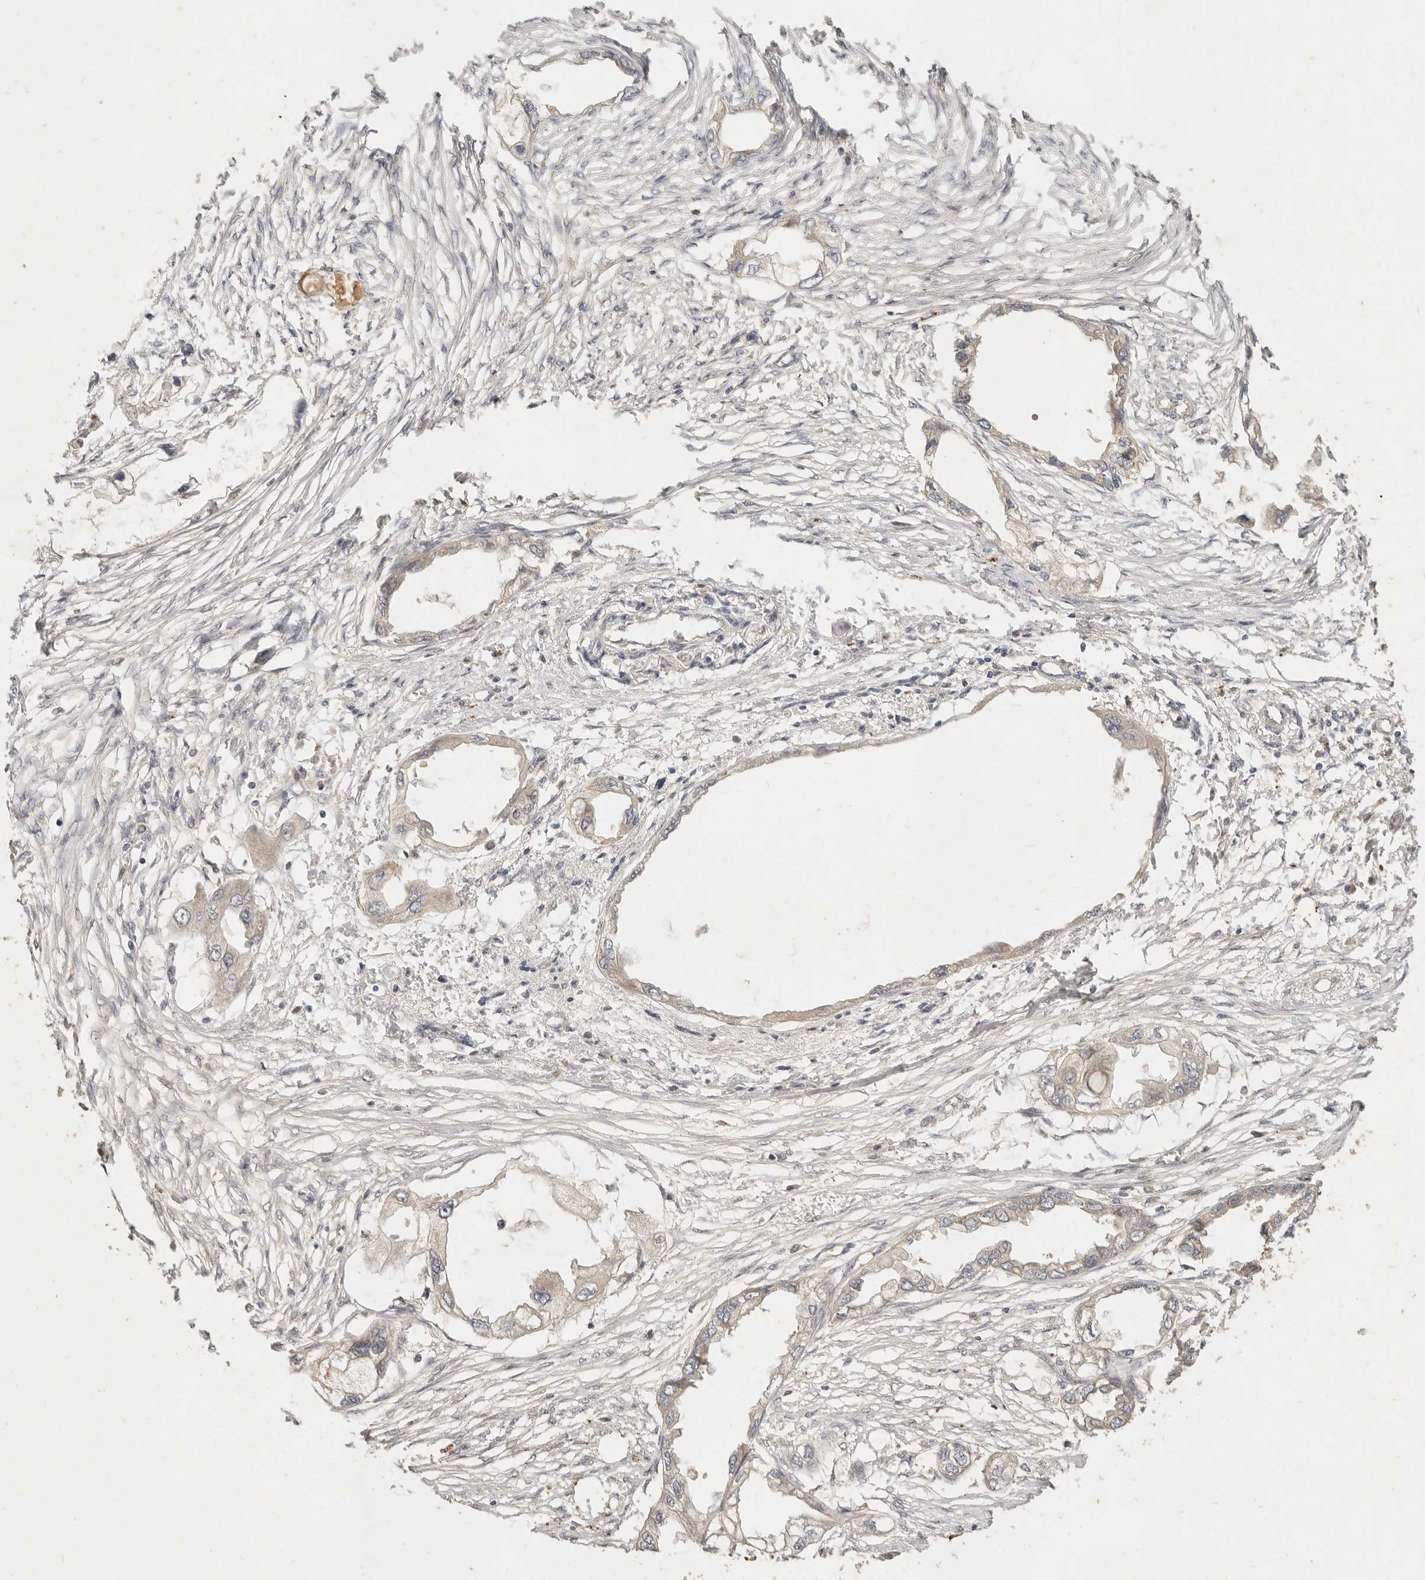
{"staining": {"intensity": "negative", "quantity": "none", "location": "none"}, "tissue": "endometrial cancer", "cell_type": "Tumor cells", "image_type": "cancer", "snomed": [{"axis": "morphology", "description": "Adenocarcinoma, NOS"}, {"axis": "morphology", "description": "Adenocarcinoma, metastatic, NOS"}, {"axis": "topography", "description": "Adipose tissue"}, {"axis": "topography", "description": "Endometrium"}], "caption": "A high-resolution photomicrograph shows immunohistochemistry (IHC) staining of adenocarcinoma (endometrial), which reveals no significant staining in tumor cells. (DAB immunohistochemistry with hematoxylin counter stain).", "gene": "FREM2", "patient": {"sex": "female", "age": 67}}